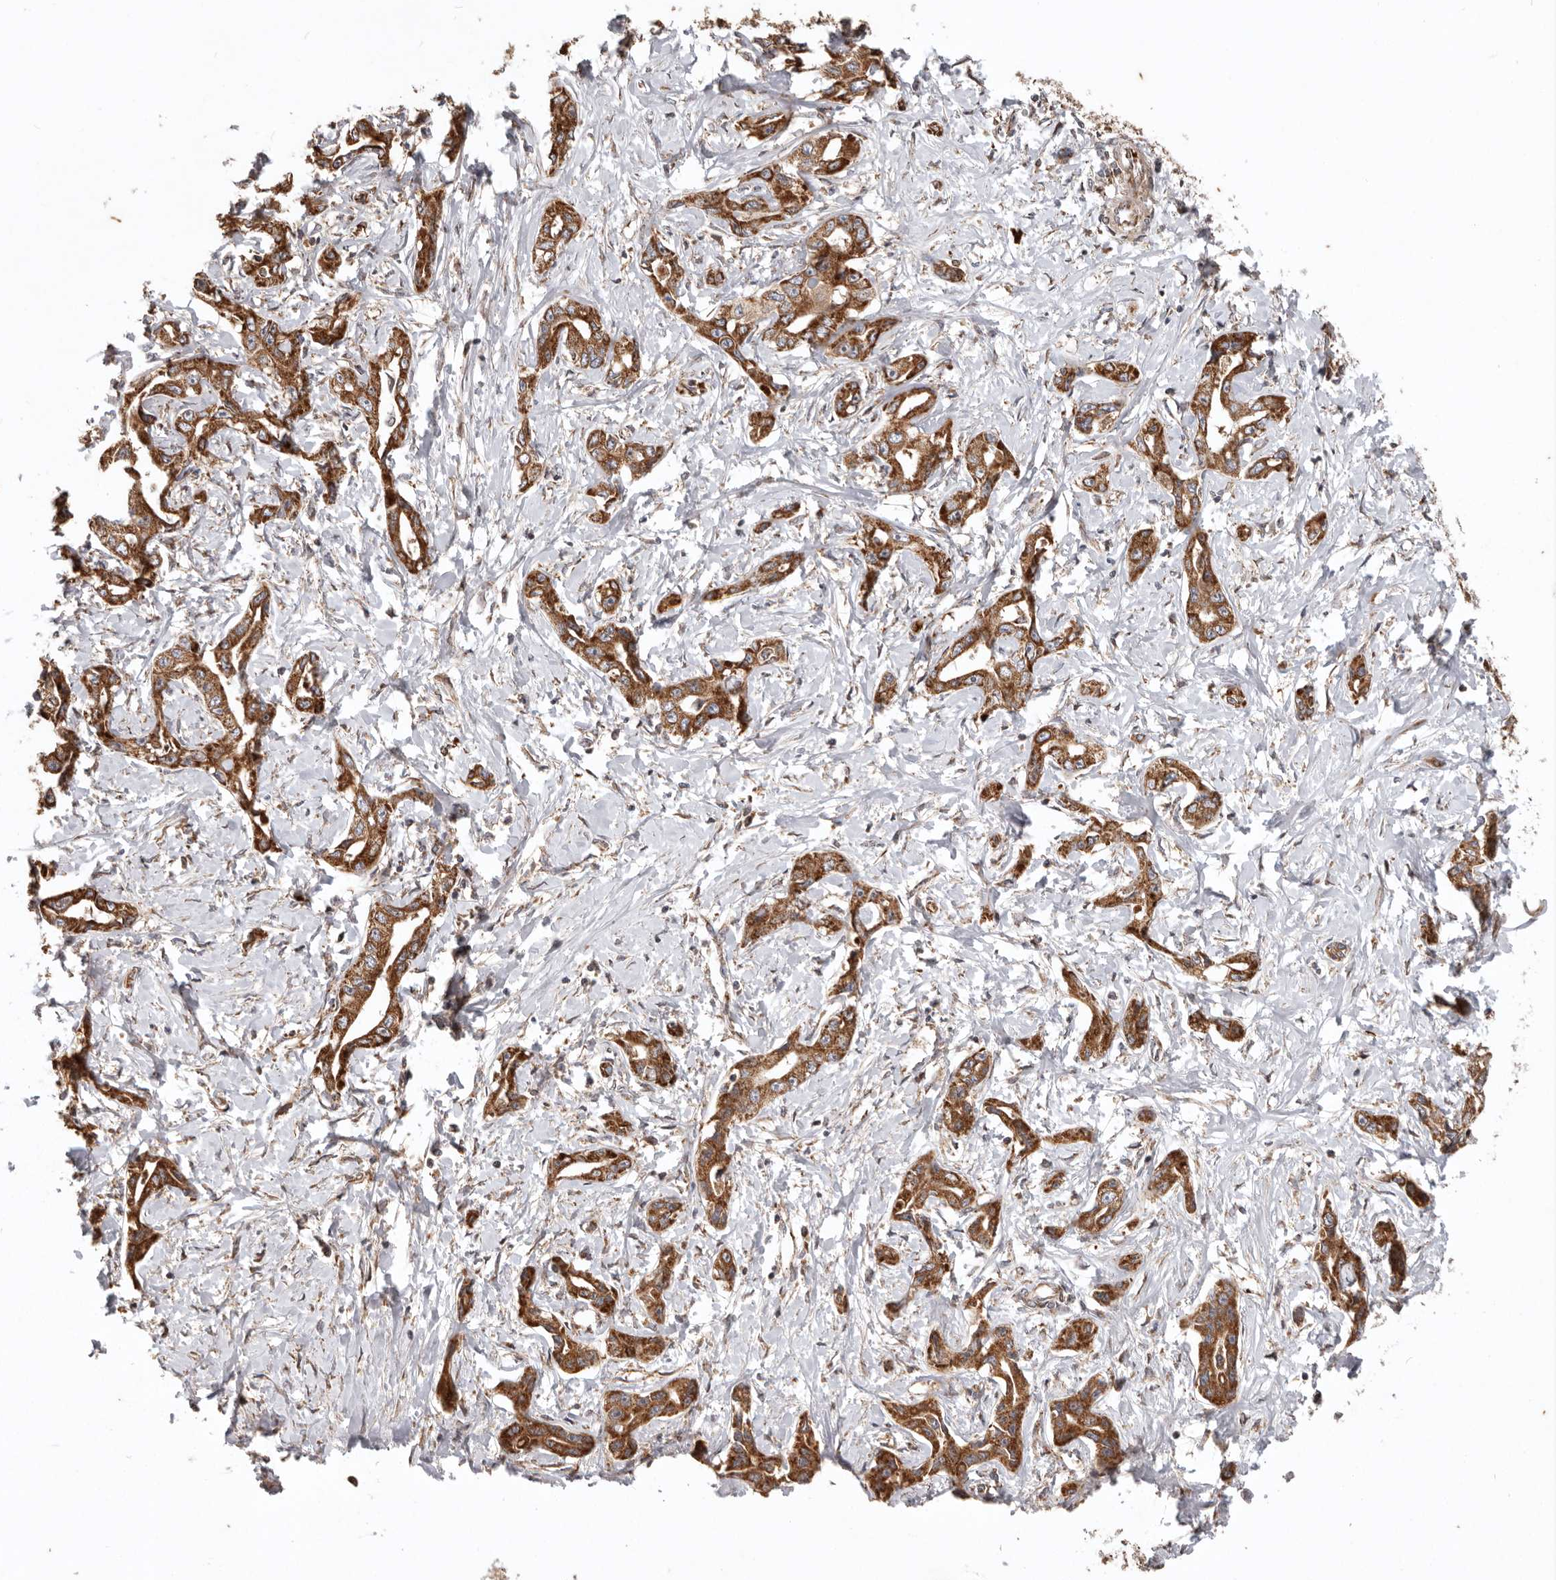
{"staining": {"intensity": "strong", "quantity": ">75%", "location": "cytoplasmic/membranous"}, "tissue": "liver cancer", "cell_type": "Tumor cells", "image_type": "cancer", "snomed": [{"axis": "morphology", "description": "Cholangiocarcinoma"}, {"axis": "topography", "description": "Liver"}], "caption": "High-power microscopy captured an immunohistochemistry image of liver cholangiocarcinoma, revealing strong cytoplasmic/membranous positivity in approximately >75% of tumor cells.", "gene": "MRPS10", "patient": {"sex": "male", "age": 59}}